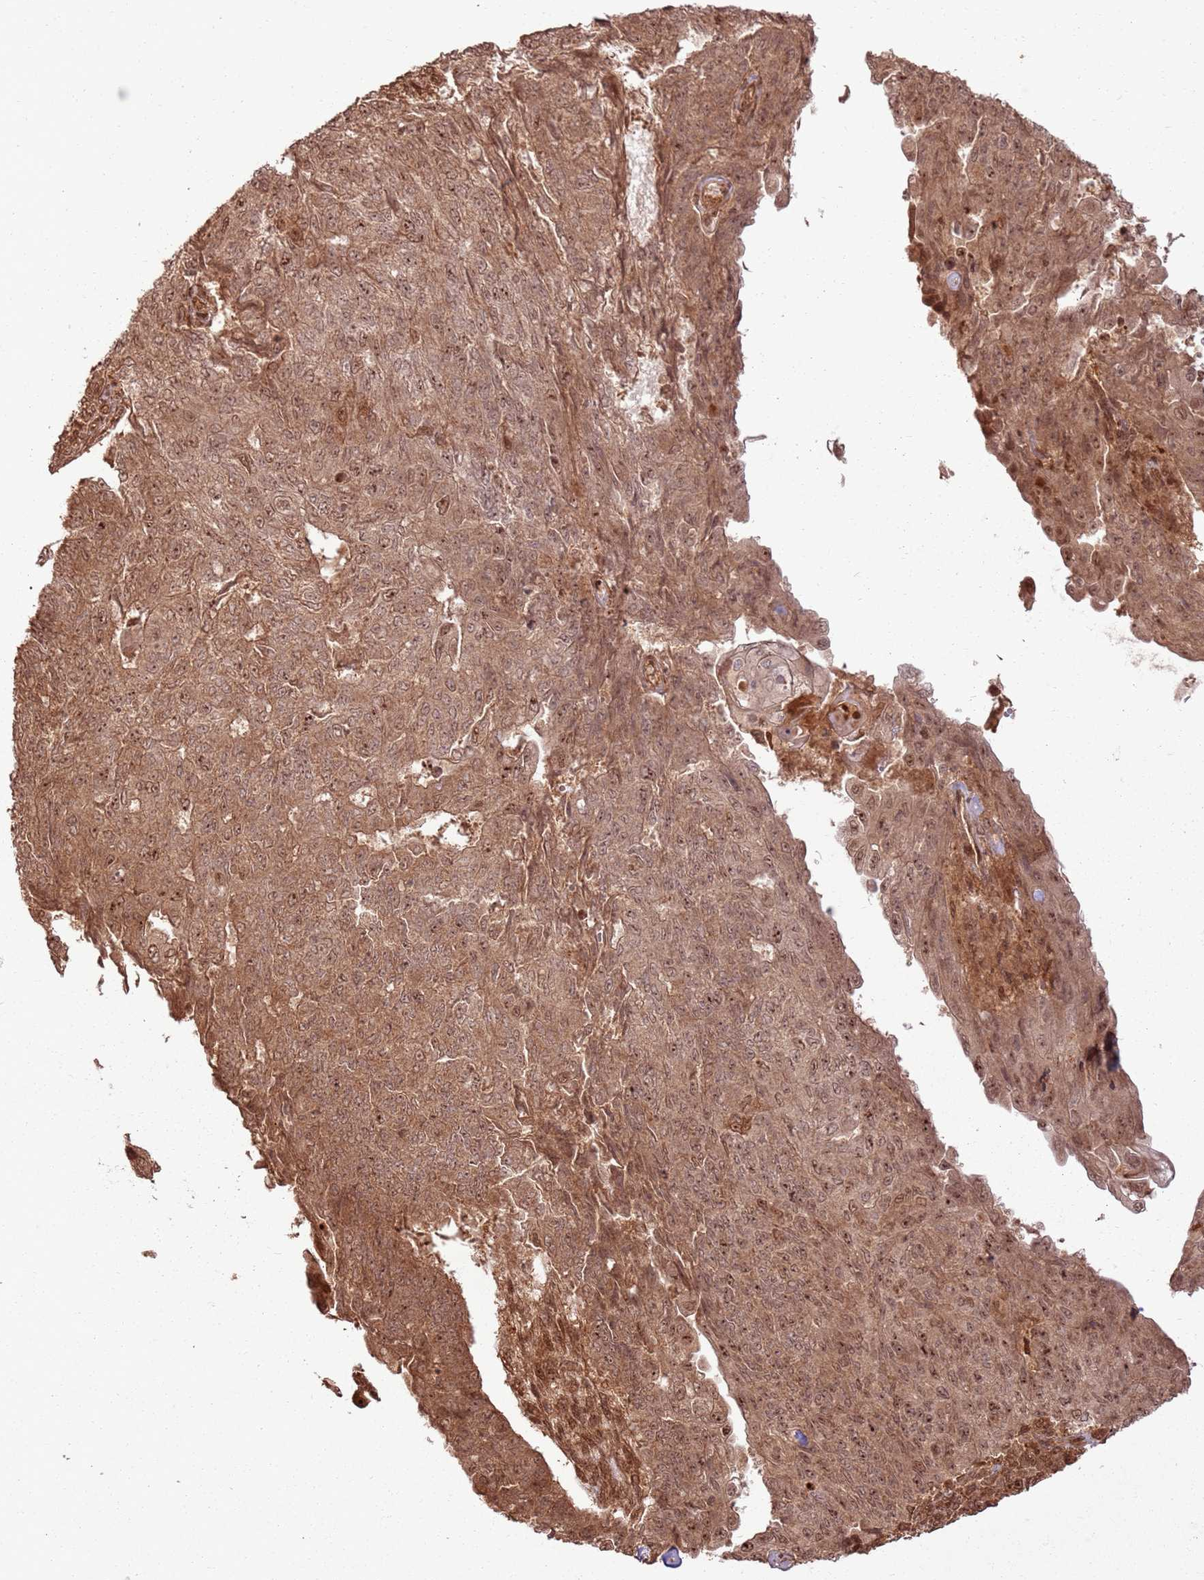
{"staining": {"intensity": "moderate", "quantity": ">75%", "location": "cytoplasmic/membranous,nuclear"}, "tissue": "endometrial cancer", "cell_type": "Tumor cells", "image_type": "cancer", "snomed": [{"axis": "morphology", "description": "Adenocarcinoma, NOS"}, {"axis": "topography", "description": "Endometrium"}], "caption": "Endometrial adenocarcinoma tissue displays moderate cytoplasmic/membranous and nuclear positivity in approximately >75% of tumor cells, visualized by immunohistochemistry.", "gene": "TBC1D13", "patient": {"sex": "female", "age": 32}}